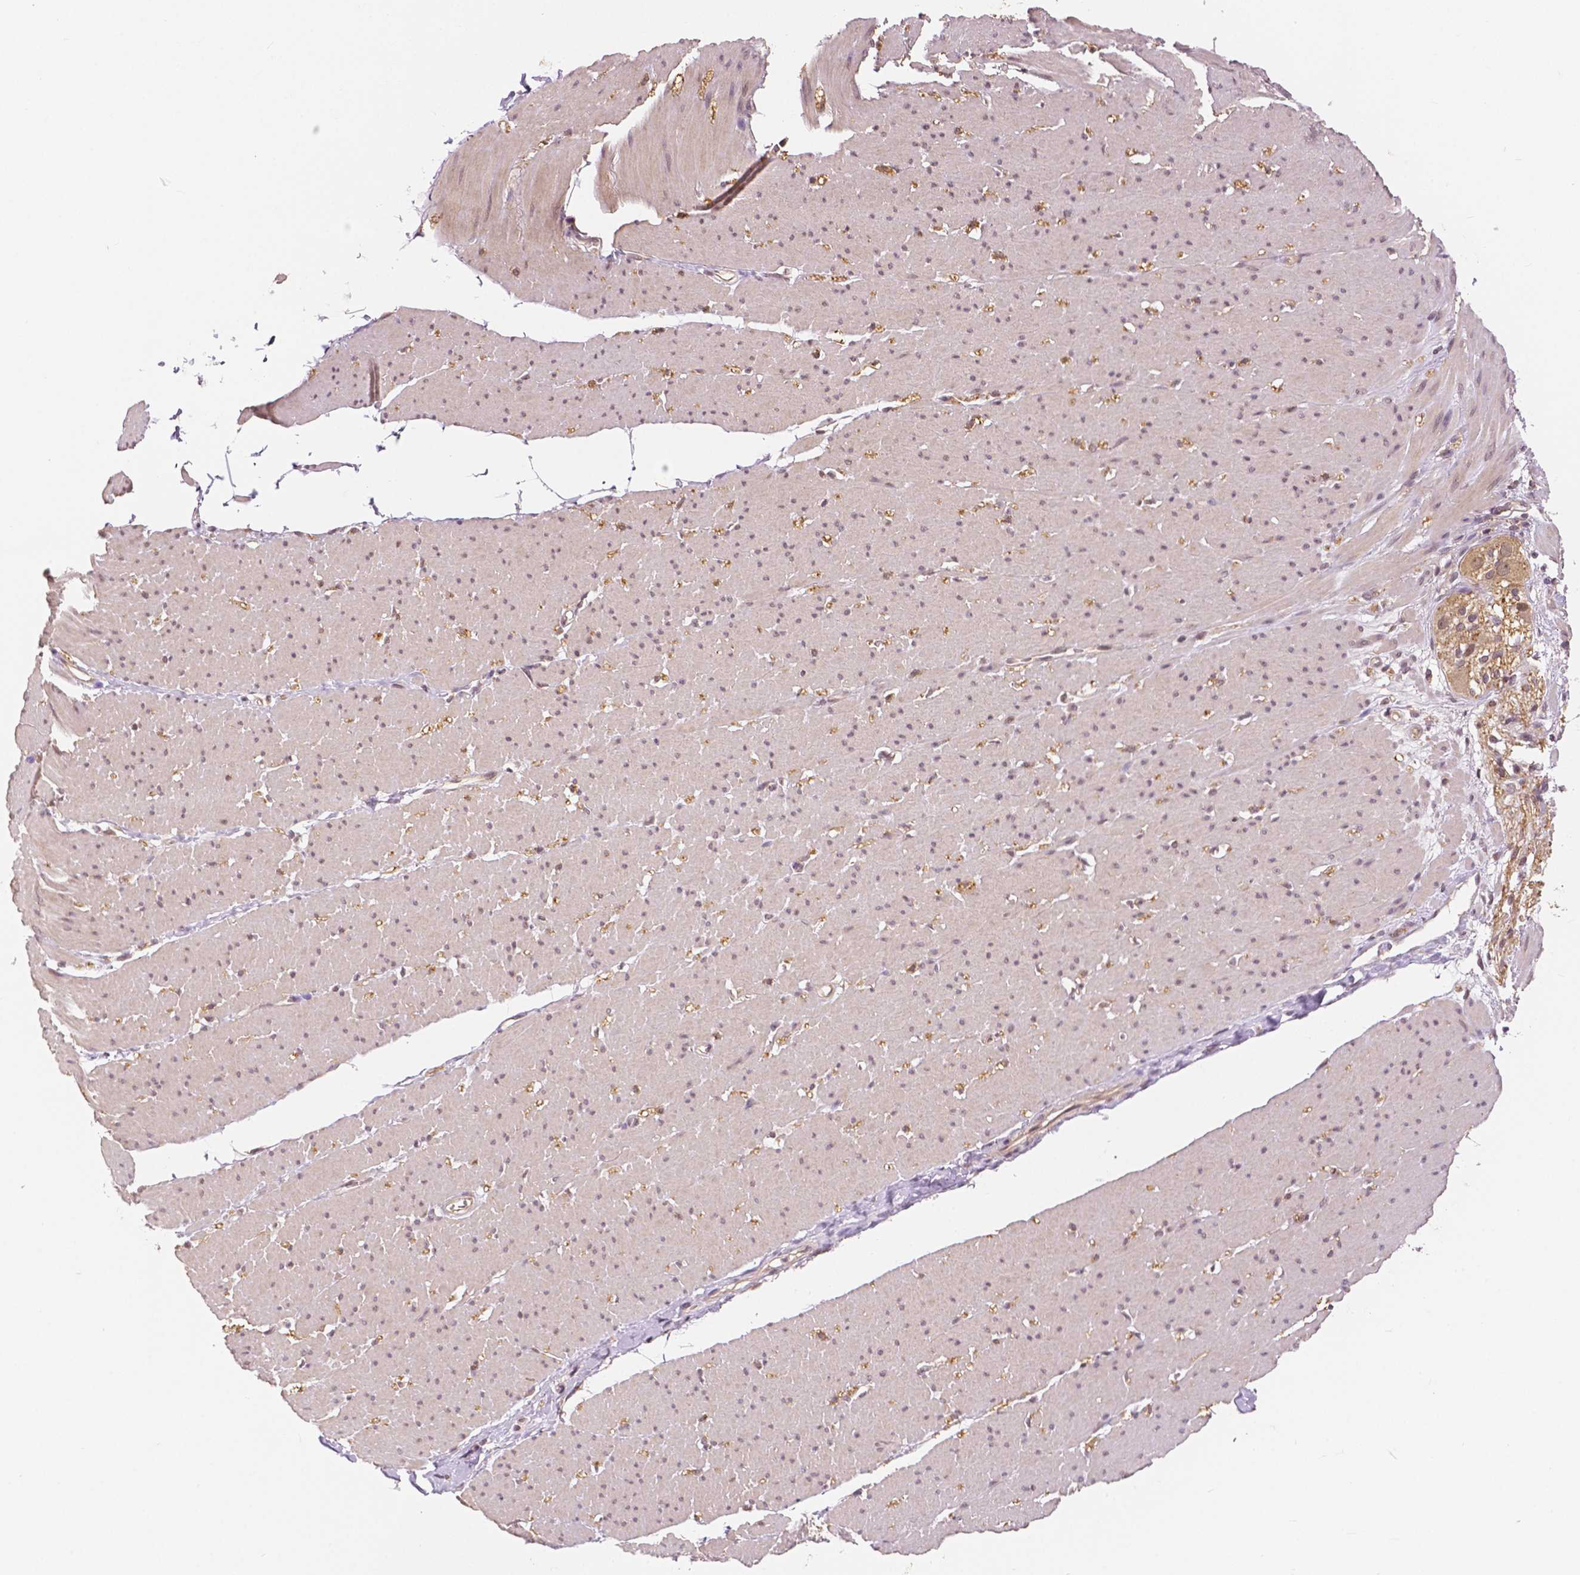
{"staining": {"intensity": "moderate", "quantity": "<25%", "location": "cytoplasmic/membranous"}, "tissue": "smooth muscle", "cell_type": "Smooth muscle cells", "image_type": "normal", "snomed": [{"axis": "morphology", "description": "Normal tissue, NOS"}, {"axis": "topography", "description": "Smooth muscle"}, {"axis": "topography", "description": "Rectum"}], "caption": "Brown immunohistochemical staining in benign smooth muscle shows moderate cytoplasmic/membranous expression in about <25% of smooth muscle cells.", "gene": "MAP1LC3B", "patient": {"sex": "male", "age": 53}}